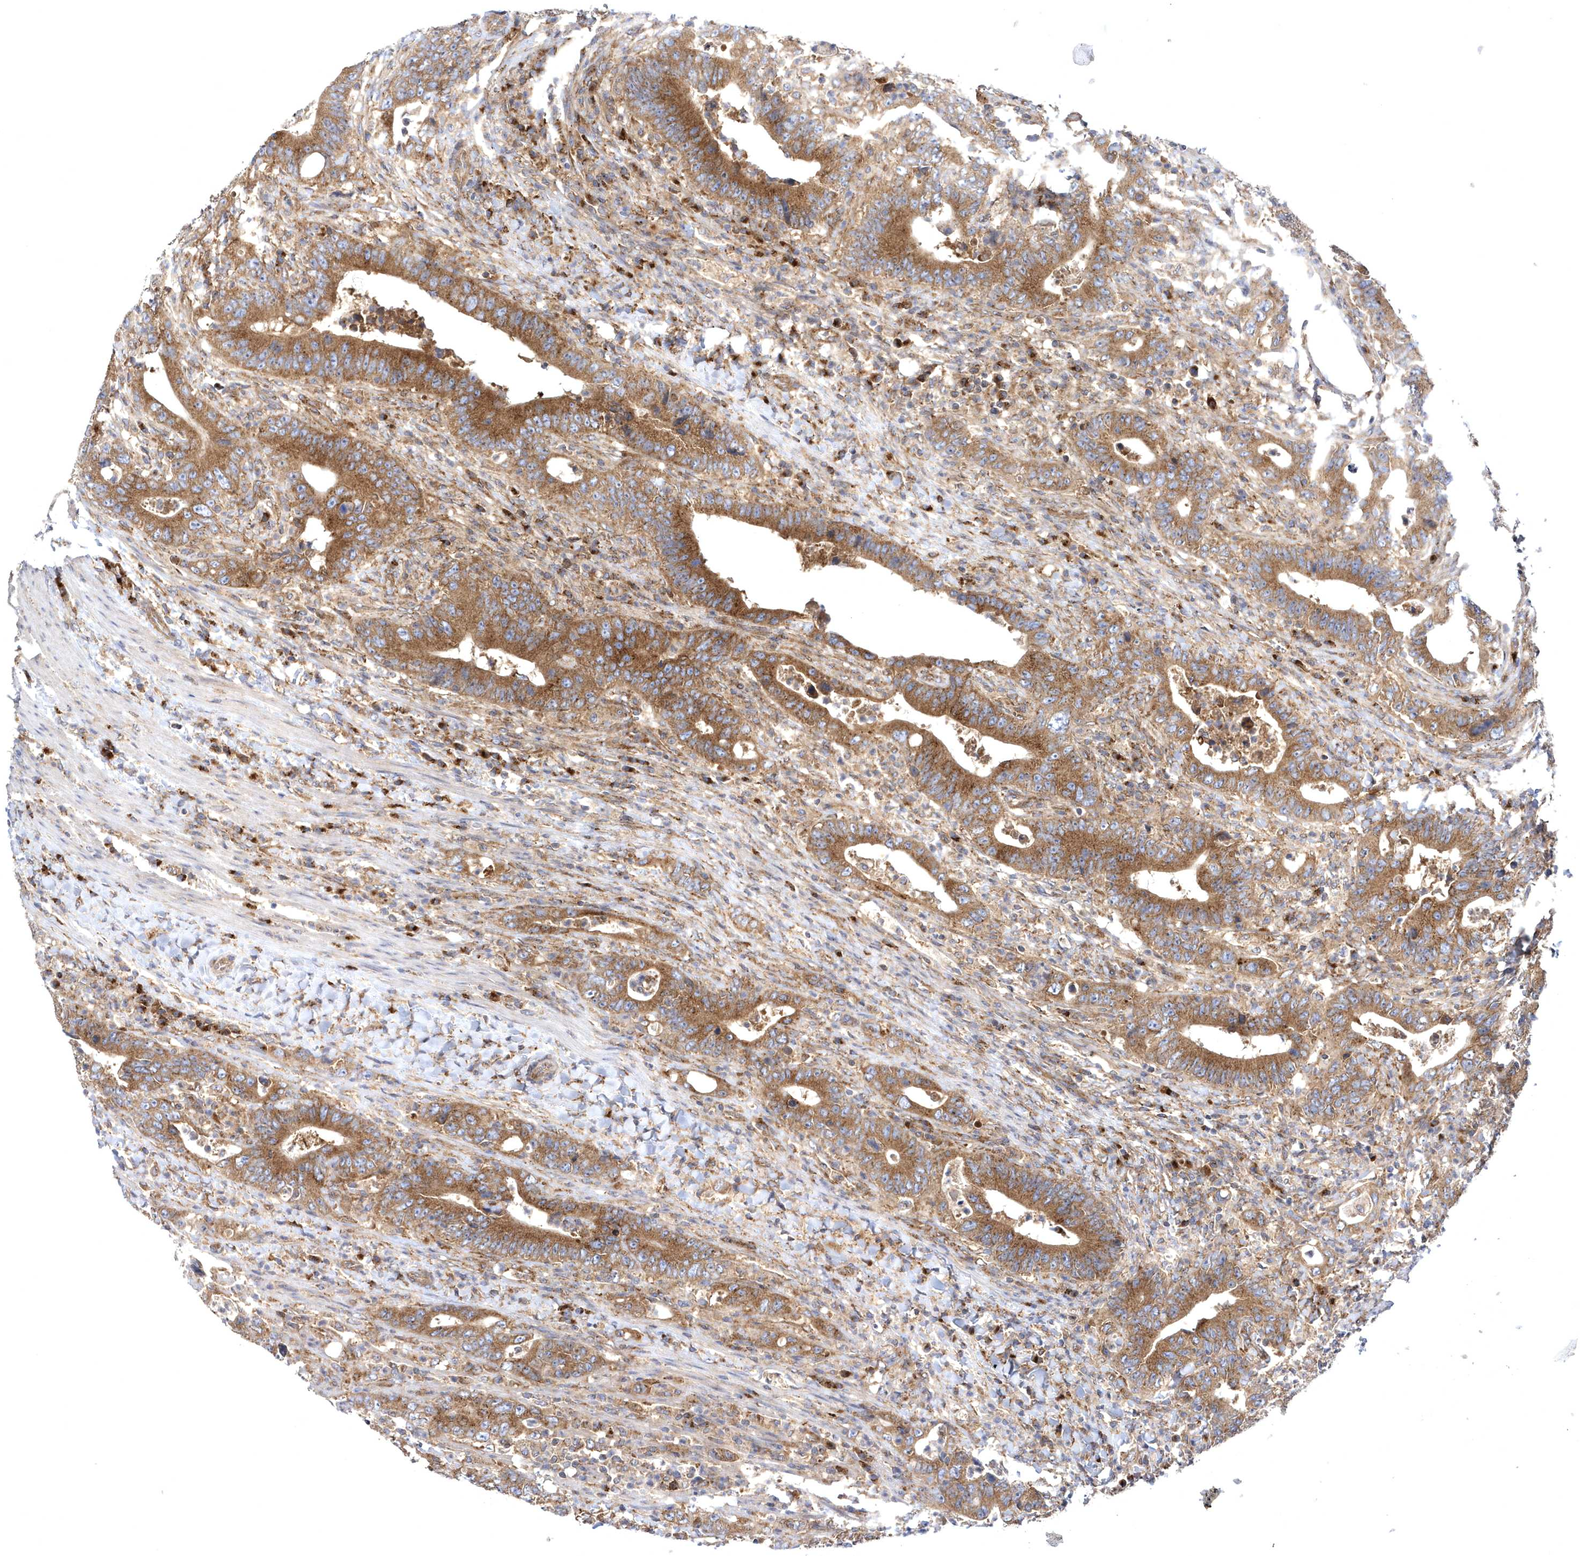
{"staining": {"intensity": "moderate", "quantity": ">75%", "location": "cytoplasmic/membranous"}, "tissue": "colorectal cancer", "cell_type": "Tumor cells", "image_type": "cancer", "snomed": [{"axis": "morphology", "description": "Adenocarcinoma, NOS"}, {"axis": "topography", "description": "Colon"}], "caption": "Immunohistochemistry (DAB) staining of human colorectal cancer (adenocarcinoma) demonstrates moderate cytoplasmic/membranous protein expression in approximately >75% of tumor cells.", "gene": "COPB2", "patient": {"sex": "female", "age": 75}}